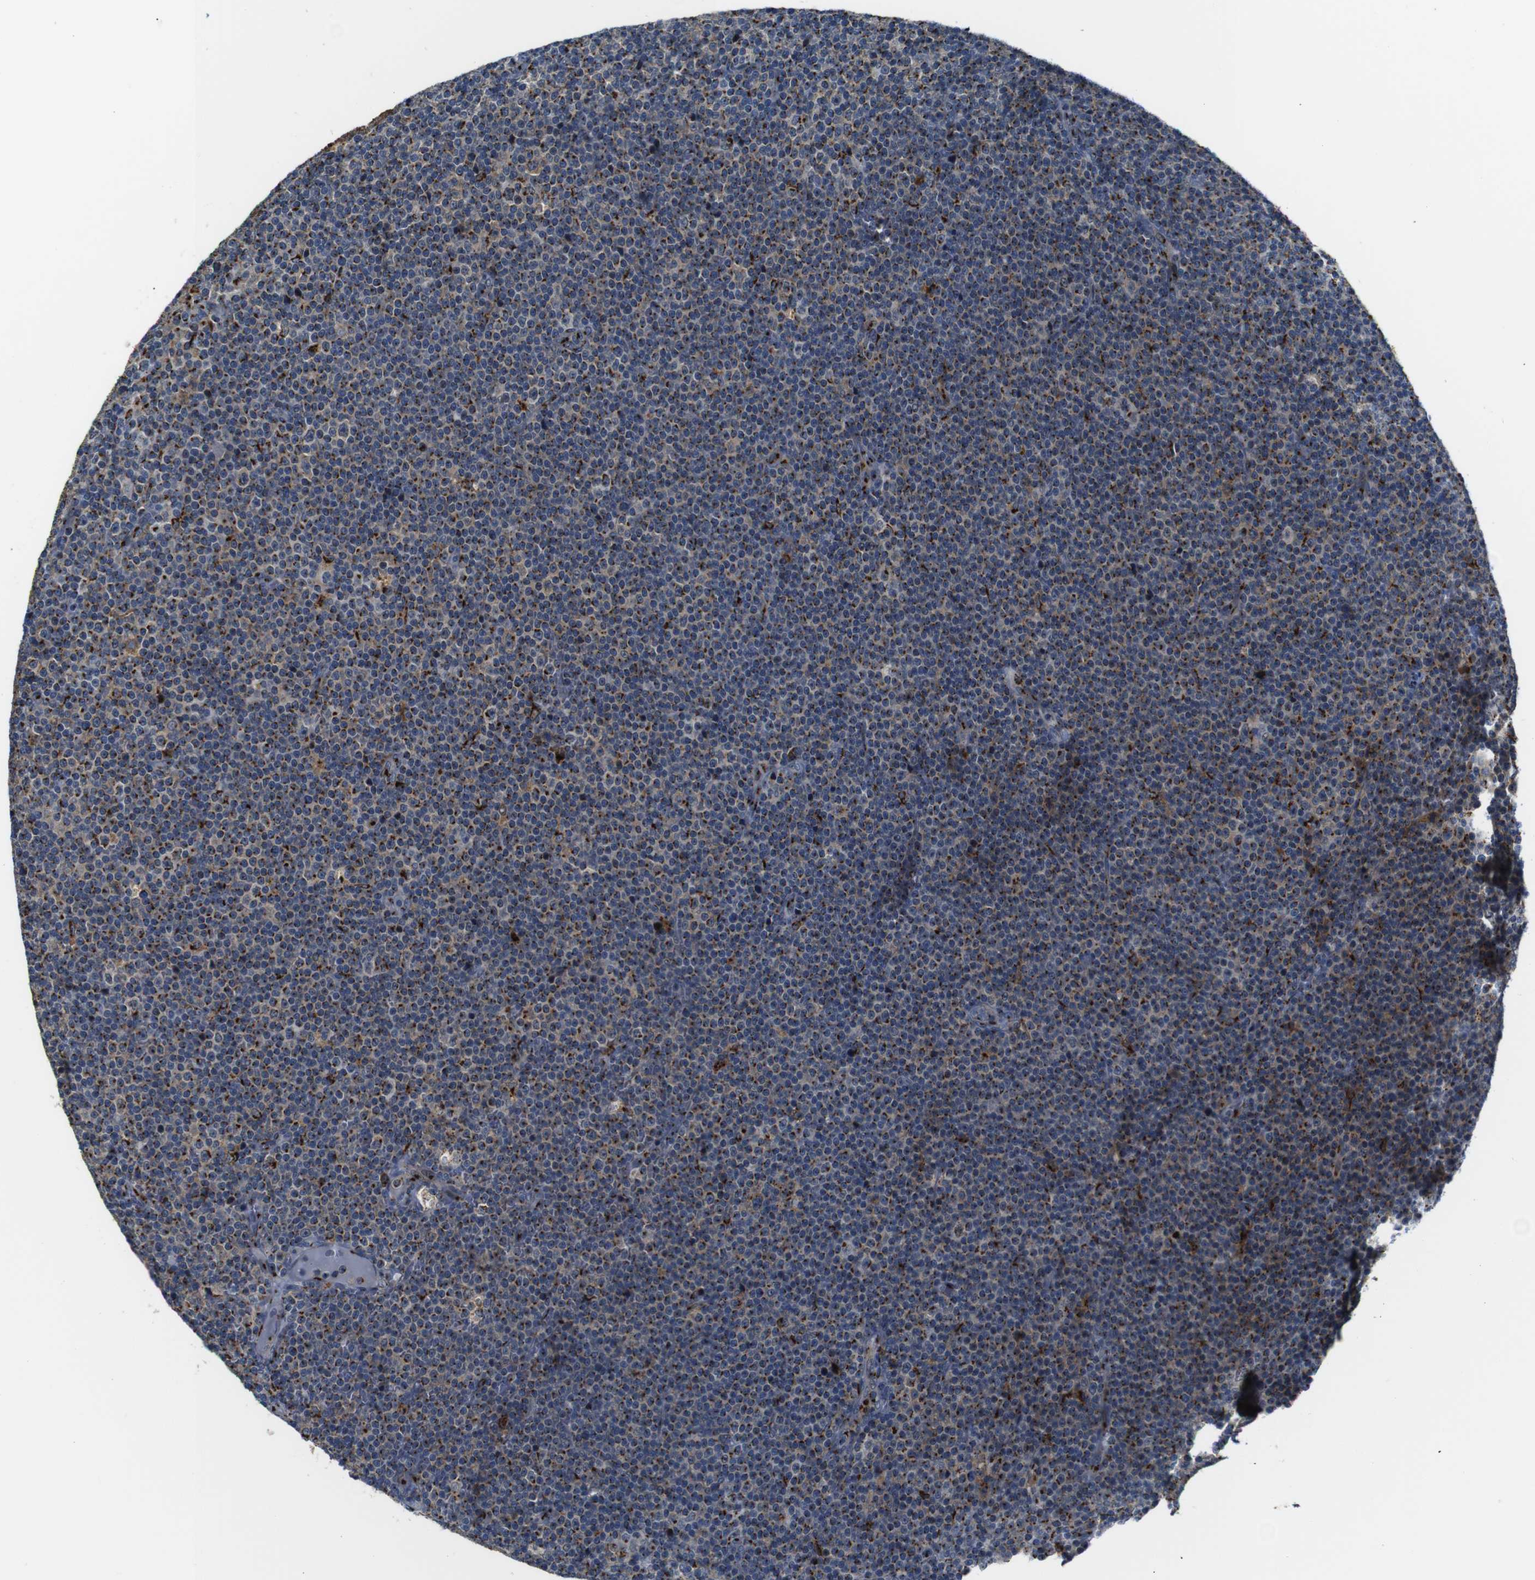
{"staining": {"intensity": "strong", "quantity": ">75%", "location": "cytoplasmic/membranous"}, "tissue": "lymphoma", "cell_type": "Tumor cells", "image_type": "cancer", "snomed": [{"axis": "morphology", "description": "Malignant lymphoma, non-Hodgkin's type, Low grade"}, {"axis": "topography", "description": "Lymph node"}], "caption": "Strong cytoplasmic/membranous expression is present in about >75% of tumor cells in low-grade malignant lymphoma, non-Hodgkin's type.", "gene": "TGOLN2", "patient": {"sex": "female", "age": 67}}